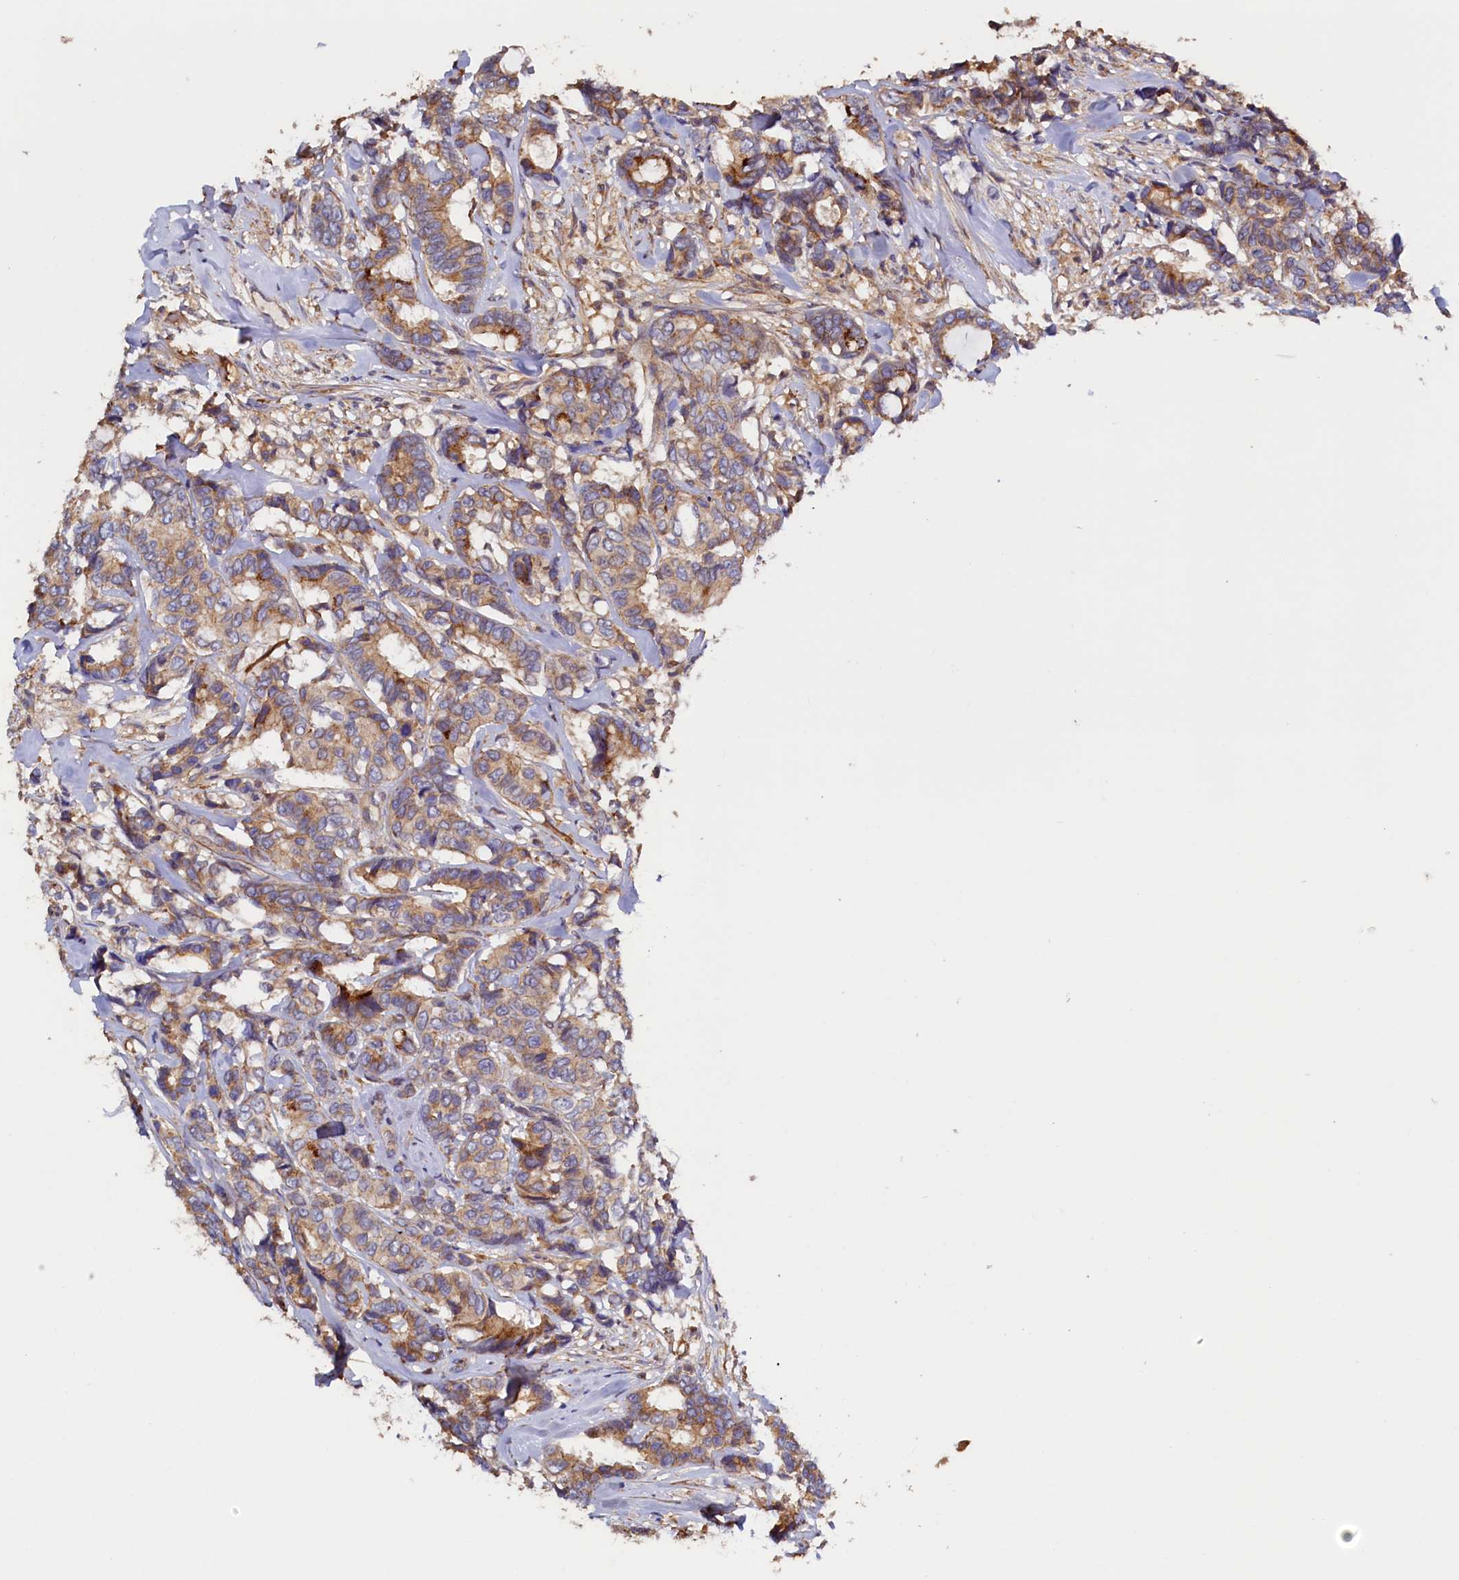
{"staining": {"intensity": "moderate", "quantity": ">75%", "location": "cytoplasmic/membranous"}, "tissue": "breast cancer", "cell_type": "Tumor cells", "image_type": "cancer", "snomed": [{"axis": "morphology", "description": "Duct carcinoma"}, {"axis": "topography", "description": "Breast"}], "caption": "A photomicrograph showing moderate cytoplasmic/membranous staining in approximately >75% of tumor cells in breast intraductal carcinoma, as visualized by brown immunohistochemical staining.", "gene": "DUOXA1", "patient": {"sex": "female", "age": 87}}